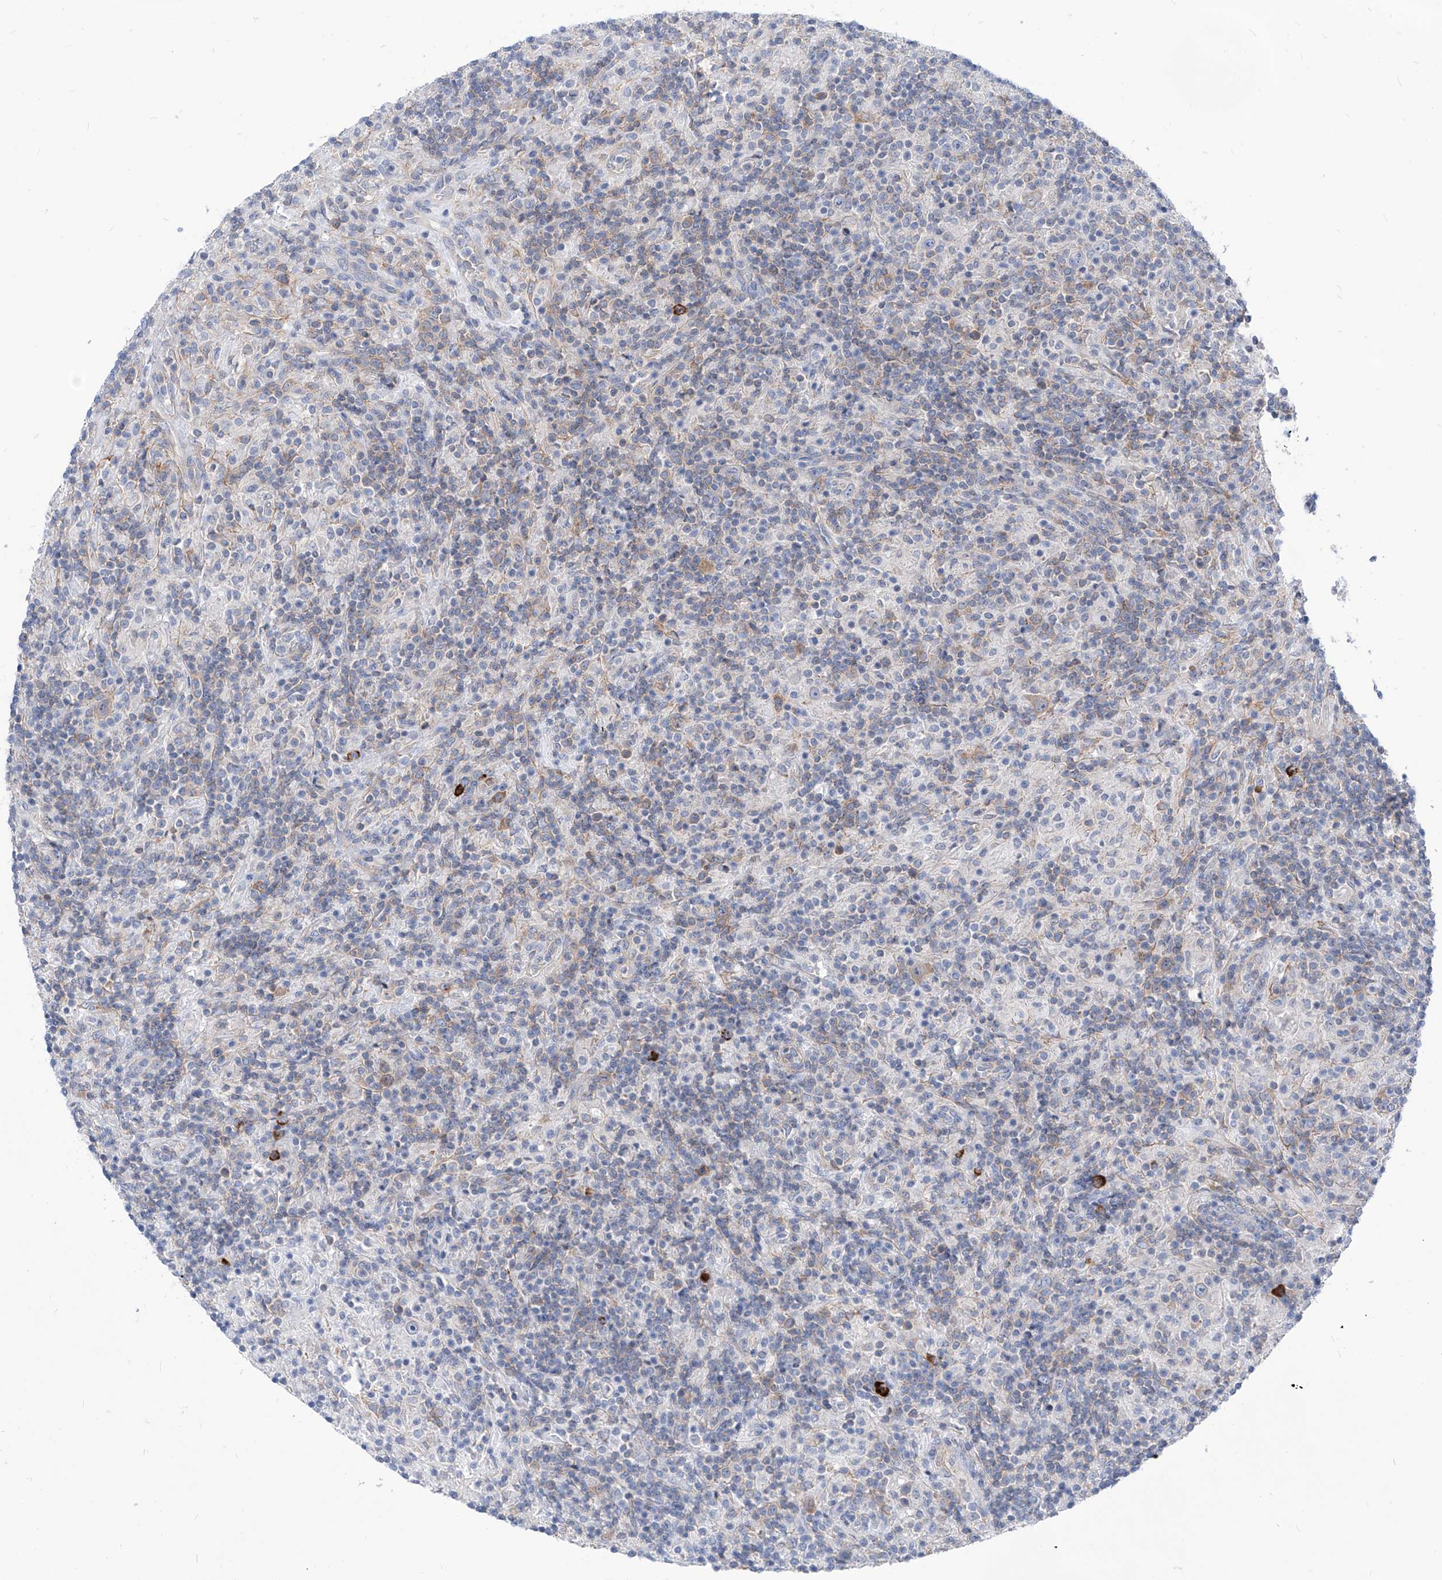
{"staining": {"intensity": "negative", "quantity": "none", "location": "none"}, "tissue": "lymphoma", "cell_type": "Tumor cells", "image_type": "cancer", "snomed": [{"axis": "morphology", "description": "Hodgkin's disease, NOS"}, {"axis": "topography", "description": "Lymph node"}], "caption": "Histopathology image shows no significant protein expression in tumor cells of lymphoma.", "gene": "AKAP10", "patient": {"sex": "male", "age": 70}}